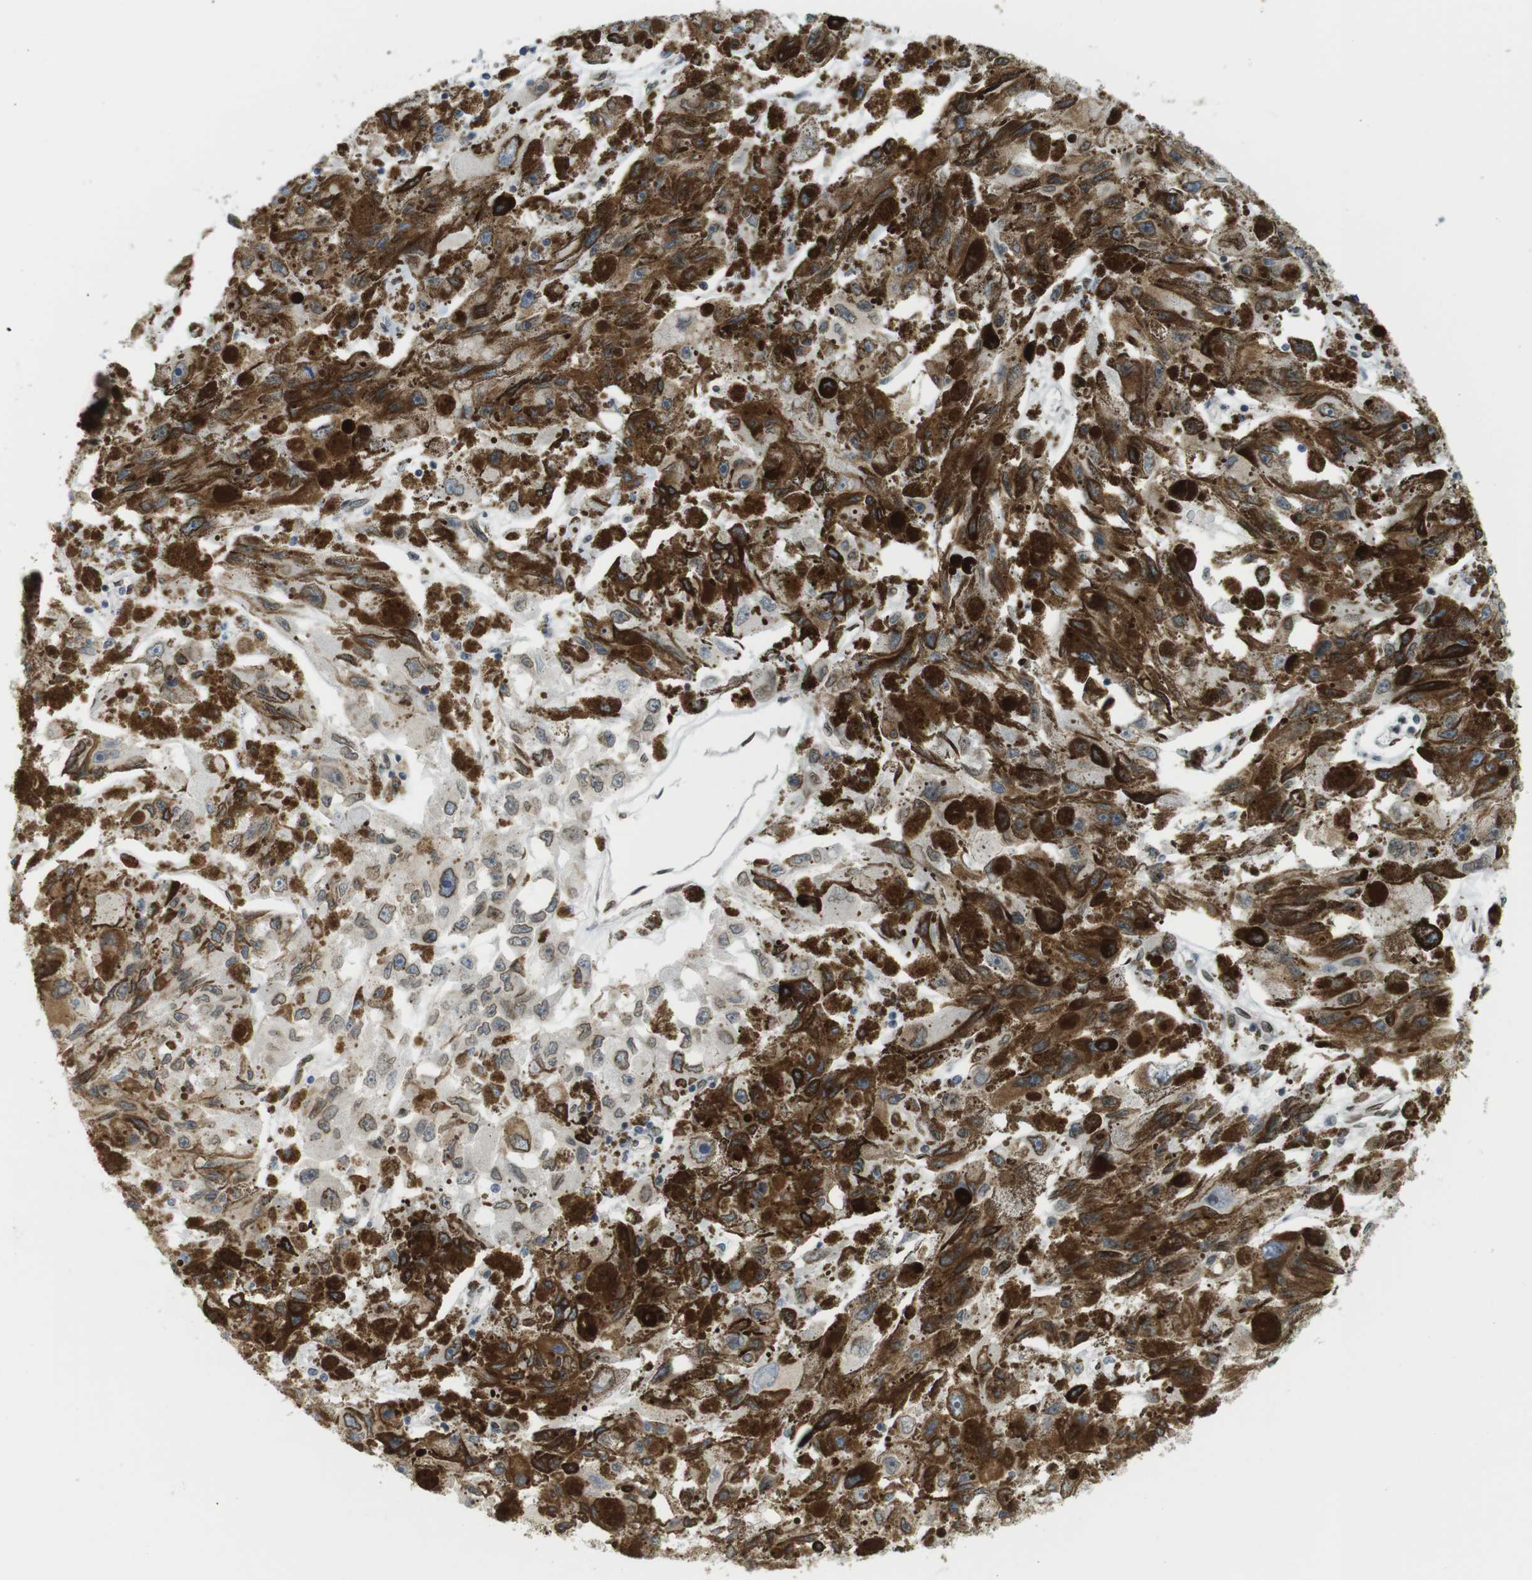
{"staining": {"intensity": "moderate", "quantity": ">75%", "location": "cytoplasmic/membranous,nuclear"}, "tissue": "melanoma", "cell_type": "Tumor cells", "image_type": "cancer", "snomed": [{"axis": "morphology", "description": "Malignant melanoma, NOS"}, {"axis": "topography", "description": "Skin"}], "caption": "Protein expression analysis of human malignant melanoma reveals moderate cytoplasmic/membranous and nuclear expression in approximately >75% of tumor cells.", "gene": "ARL6IP6", "patient": {"sex": "female", "age": 104}}